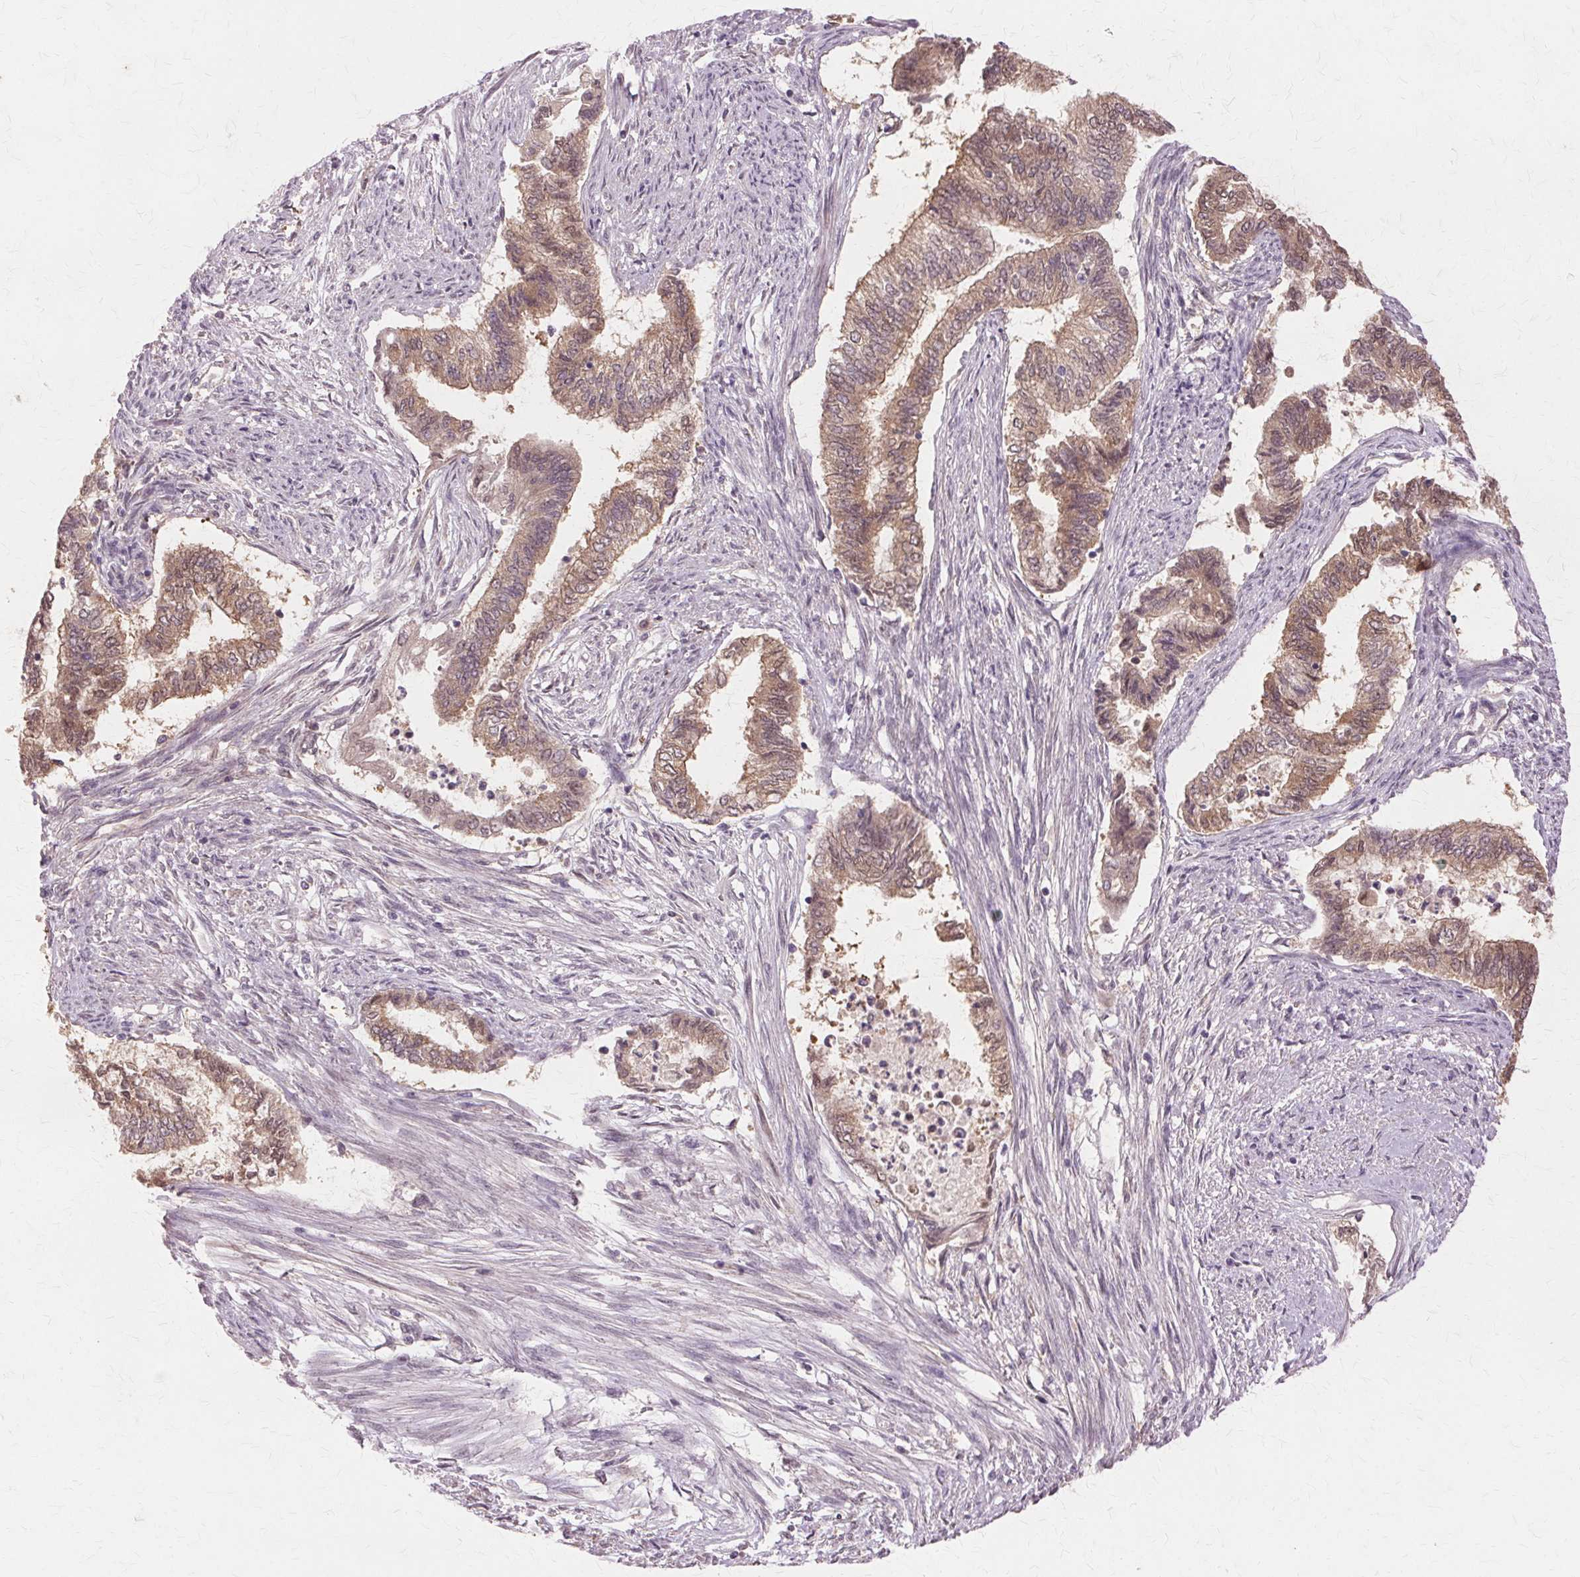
{"staining": {"intensity": "weak", "quantity": ">75%", "location": "cytoplasmic/membranous,nuclear"}, "tissue": "endometrial cancer", "cell_type": "Tumor cells", "image_type": "cancer", "snomed": [{"axis": "morphology", "description": "Adenocarcinoma, NOS"}, {"axis": "topography", "description": "Endometrium"}], "caption": "Adenocarcinoma (endometrial) was stained to show a protein in brown. There is low levels of weak cytoplasmic/membranous and nuclear staining in about >75% of tumor cells.", "gene": "PRMT5", "patient": {"sex": "female", "age": 65}}